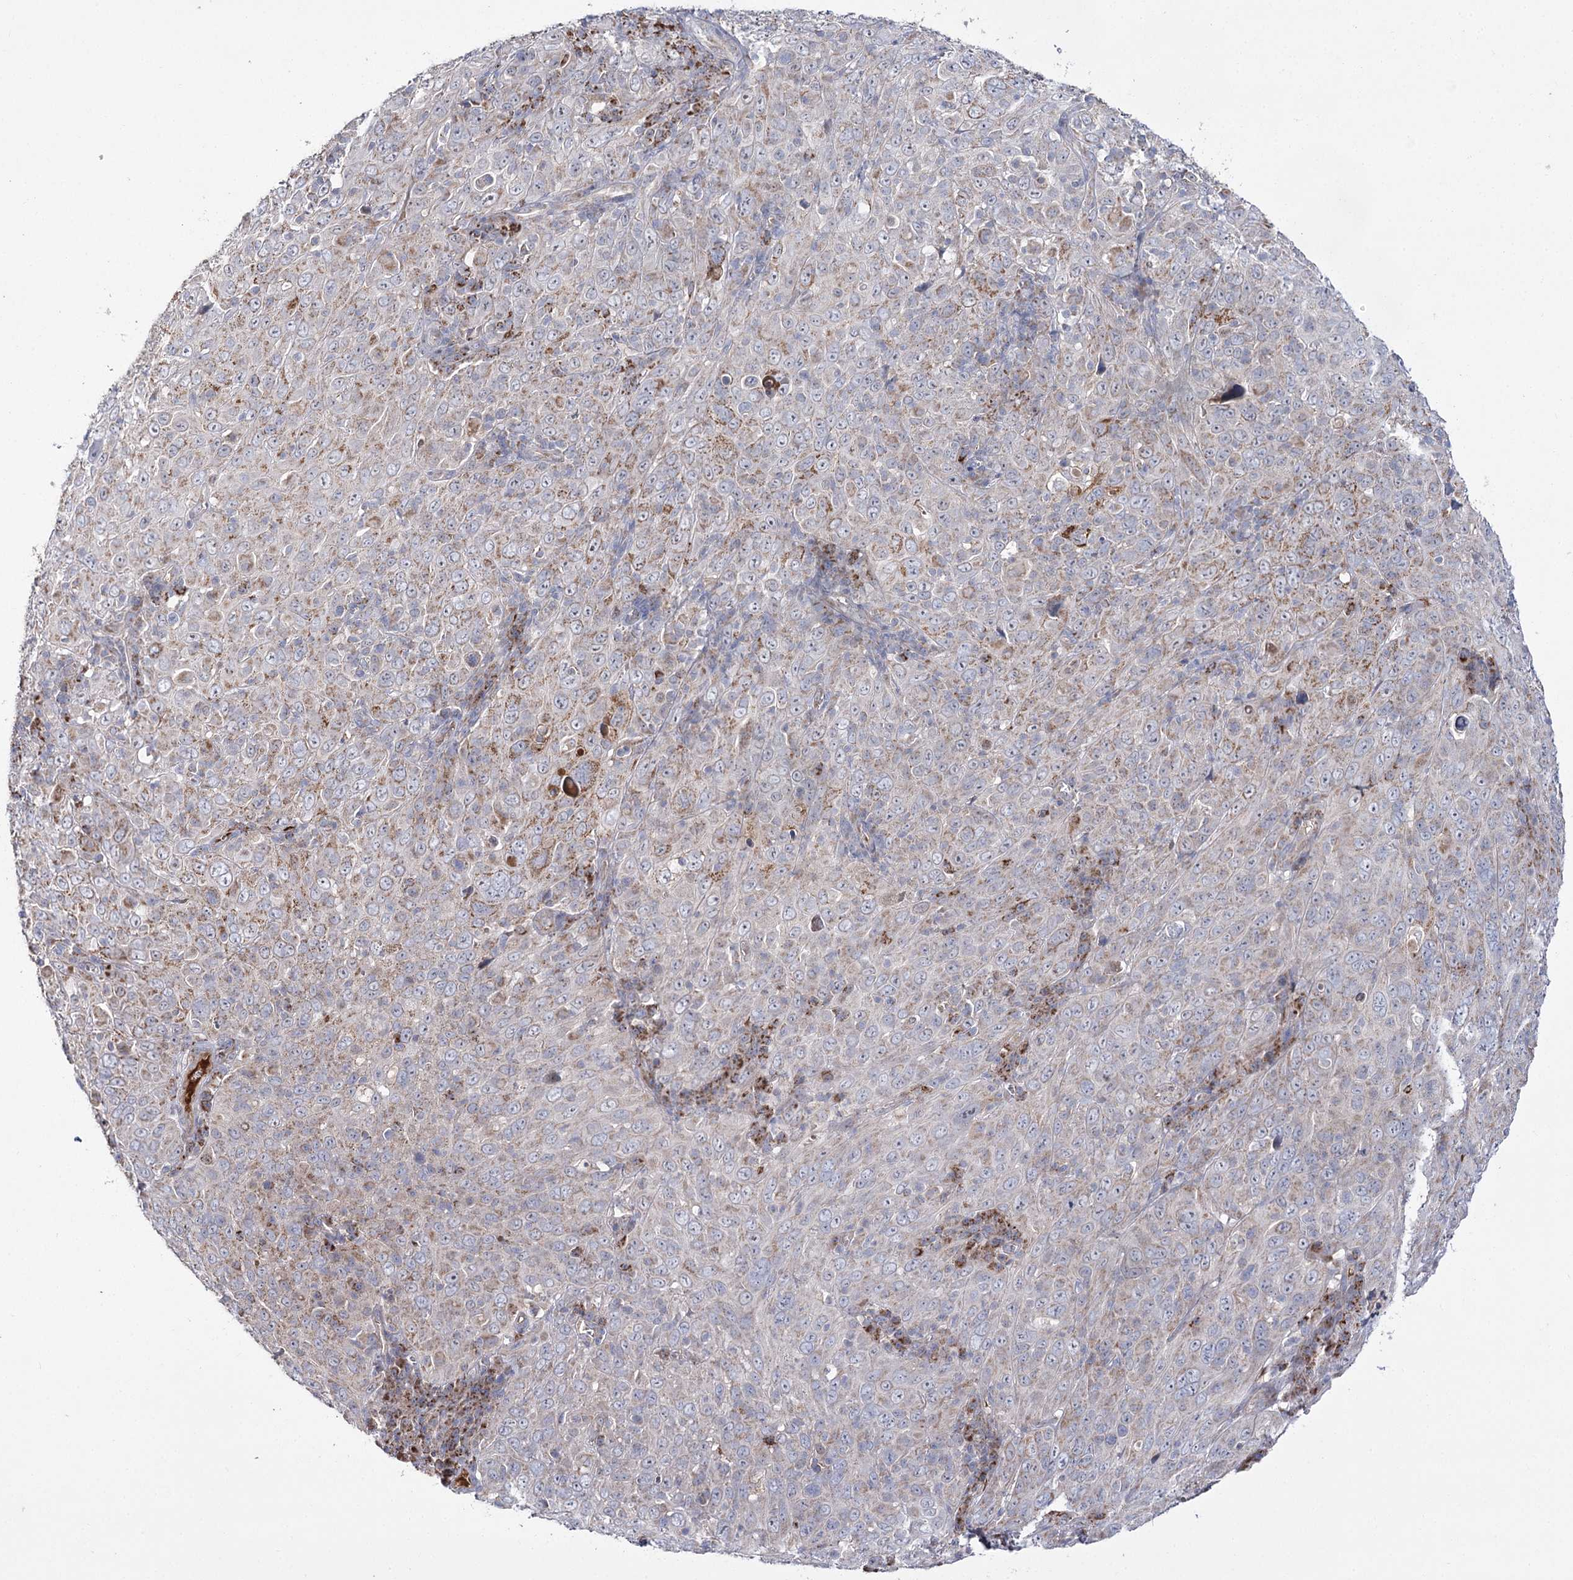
{"staining": {"intensity": "weak", "quantity": "25%-75%", "location": "cytoplasmic/membranous"}, "tissue": "cervical cancer", "cell_type": "Tumor cells", "image_type": "cancer", "snomed": [{"axis": "morphology", "description": "Squamous cell carcinoma, NOS"}, {"axis": "topography", "description": "Cervix"}], "caption": "This photomicrograph displays immunohistochemistry (IHC) staining of cervical cancer (squamous cell carcinoma), with low weak cytoplasmic/membranous expression in about 25%-75% of tumor cells.", "gene": "NADK2", "patient": {"sex": "female", "age": 46}}